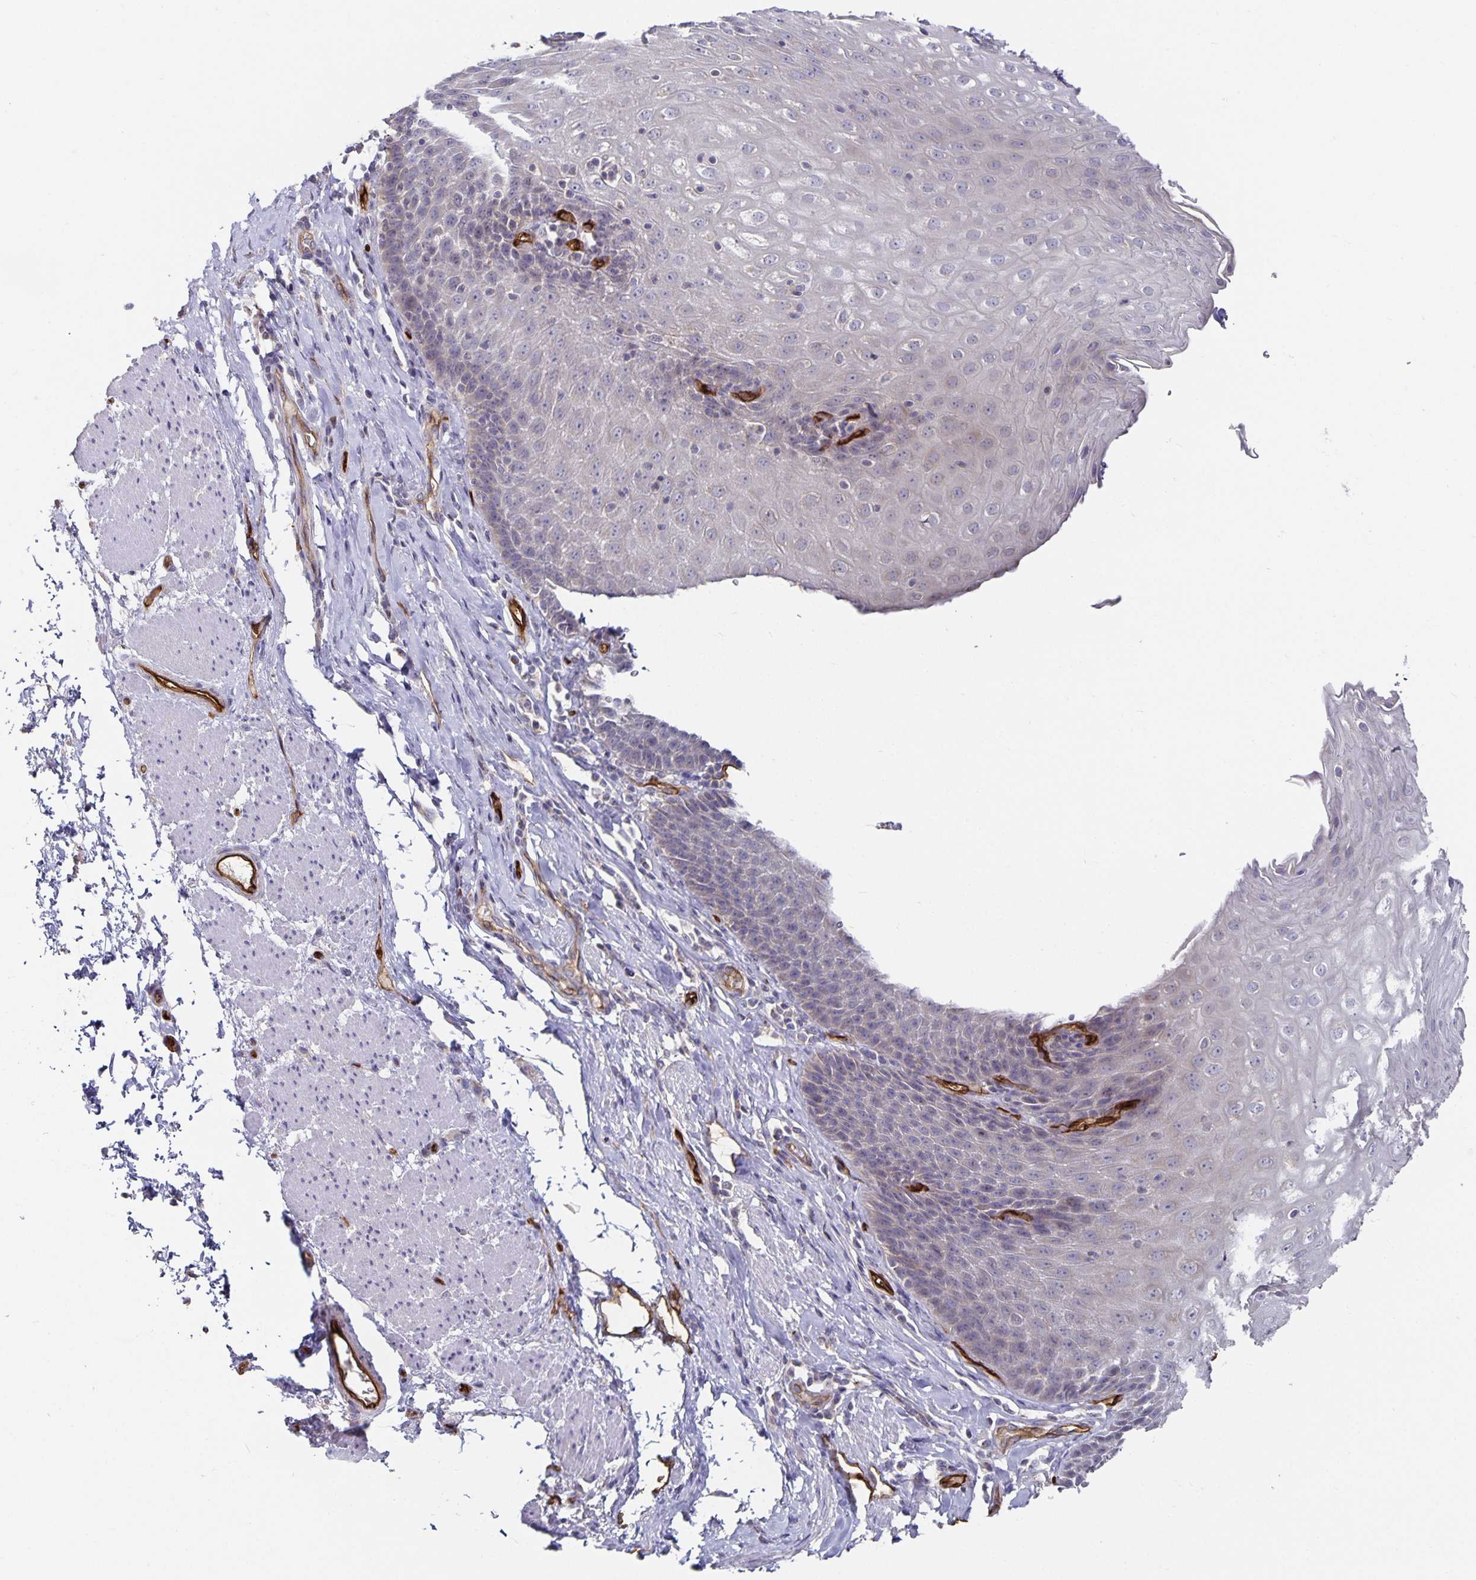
{"staining": {"intensity": "negative", "quantity": "none", "location": "none"}, "tissue": "esophagus", "cell_type": "Squamous epithelial cells", "image_type": "normal", "snomed": [{"axis": "morphology", "description": "Normal tissue, NOS"}, {"axis": "topography", "description": "Esophagus"}], "caption": "DAB immunohistochemical staining of benign esophagus shows no significant positivity in squamous epithelial cells.", "gene": "PODXL", "patient": {"sex": "female", "age": 61}}